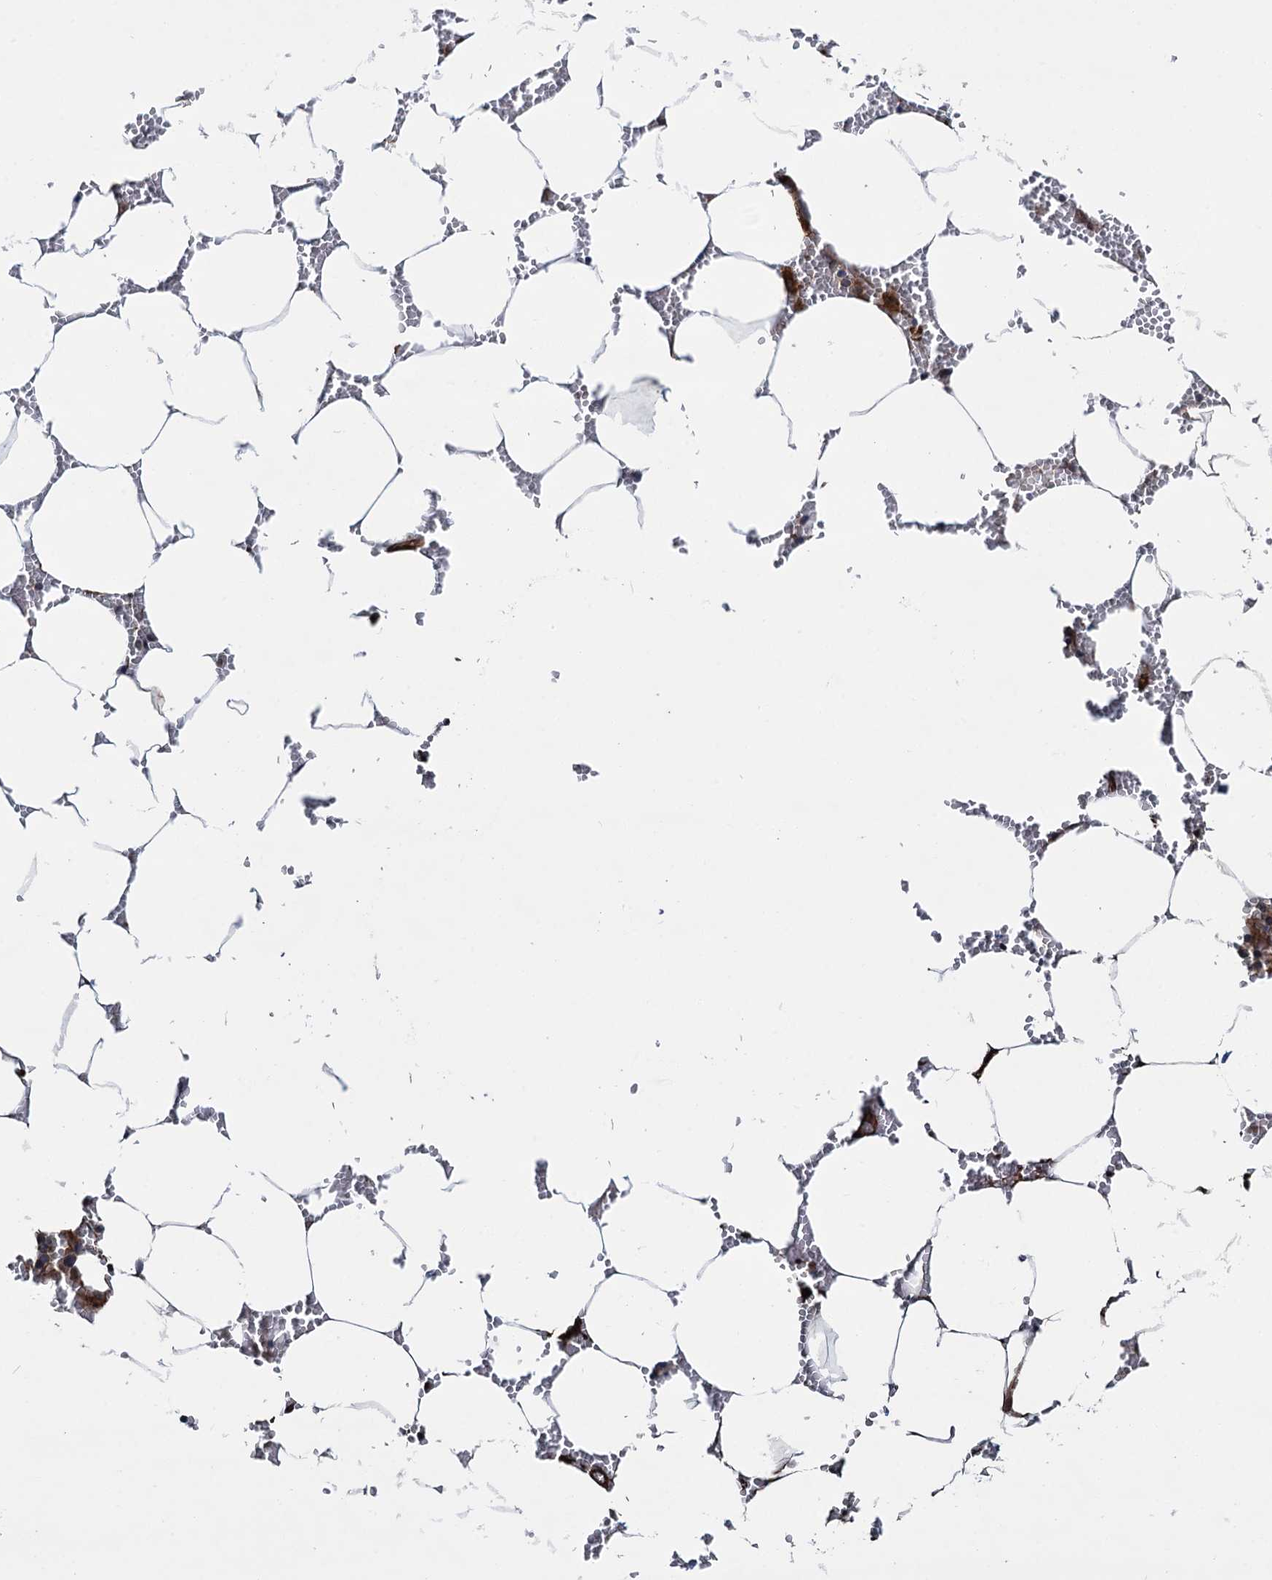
{"staining": {"intensity": "moderate", "quantity": "<25%", "location": "cytoplasmic/membranous"}, "tissue": "bone marrow", "cell_type": "Hematopoietic cells", "image_type": "normal", "snomed": [{"axis": "morphology", "description": "Normal tissue, NOS"}, {"axis": "topography", "description": "Bone marrow"}], "caption": "Brown immunohistochemical staining in unremarkable human bone marrow demonstrates moderate cytoplasmic/membranous expression in approximately <25% of hematopoietic cells. (DAB IHC with brightfield microscopy, high magnification).", "gene": "ZFYVE19", "patient": {"sex": "male", "age": 70}}